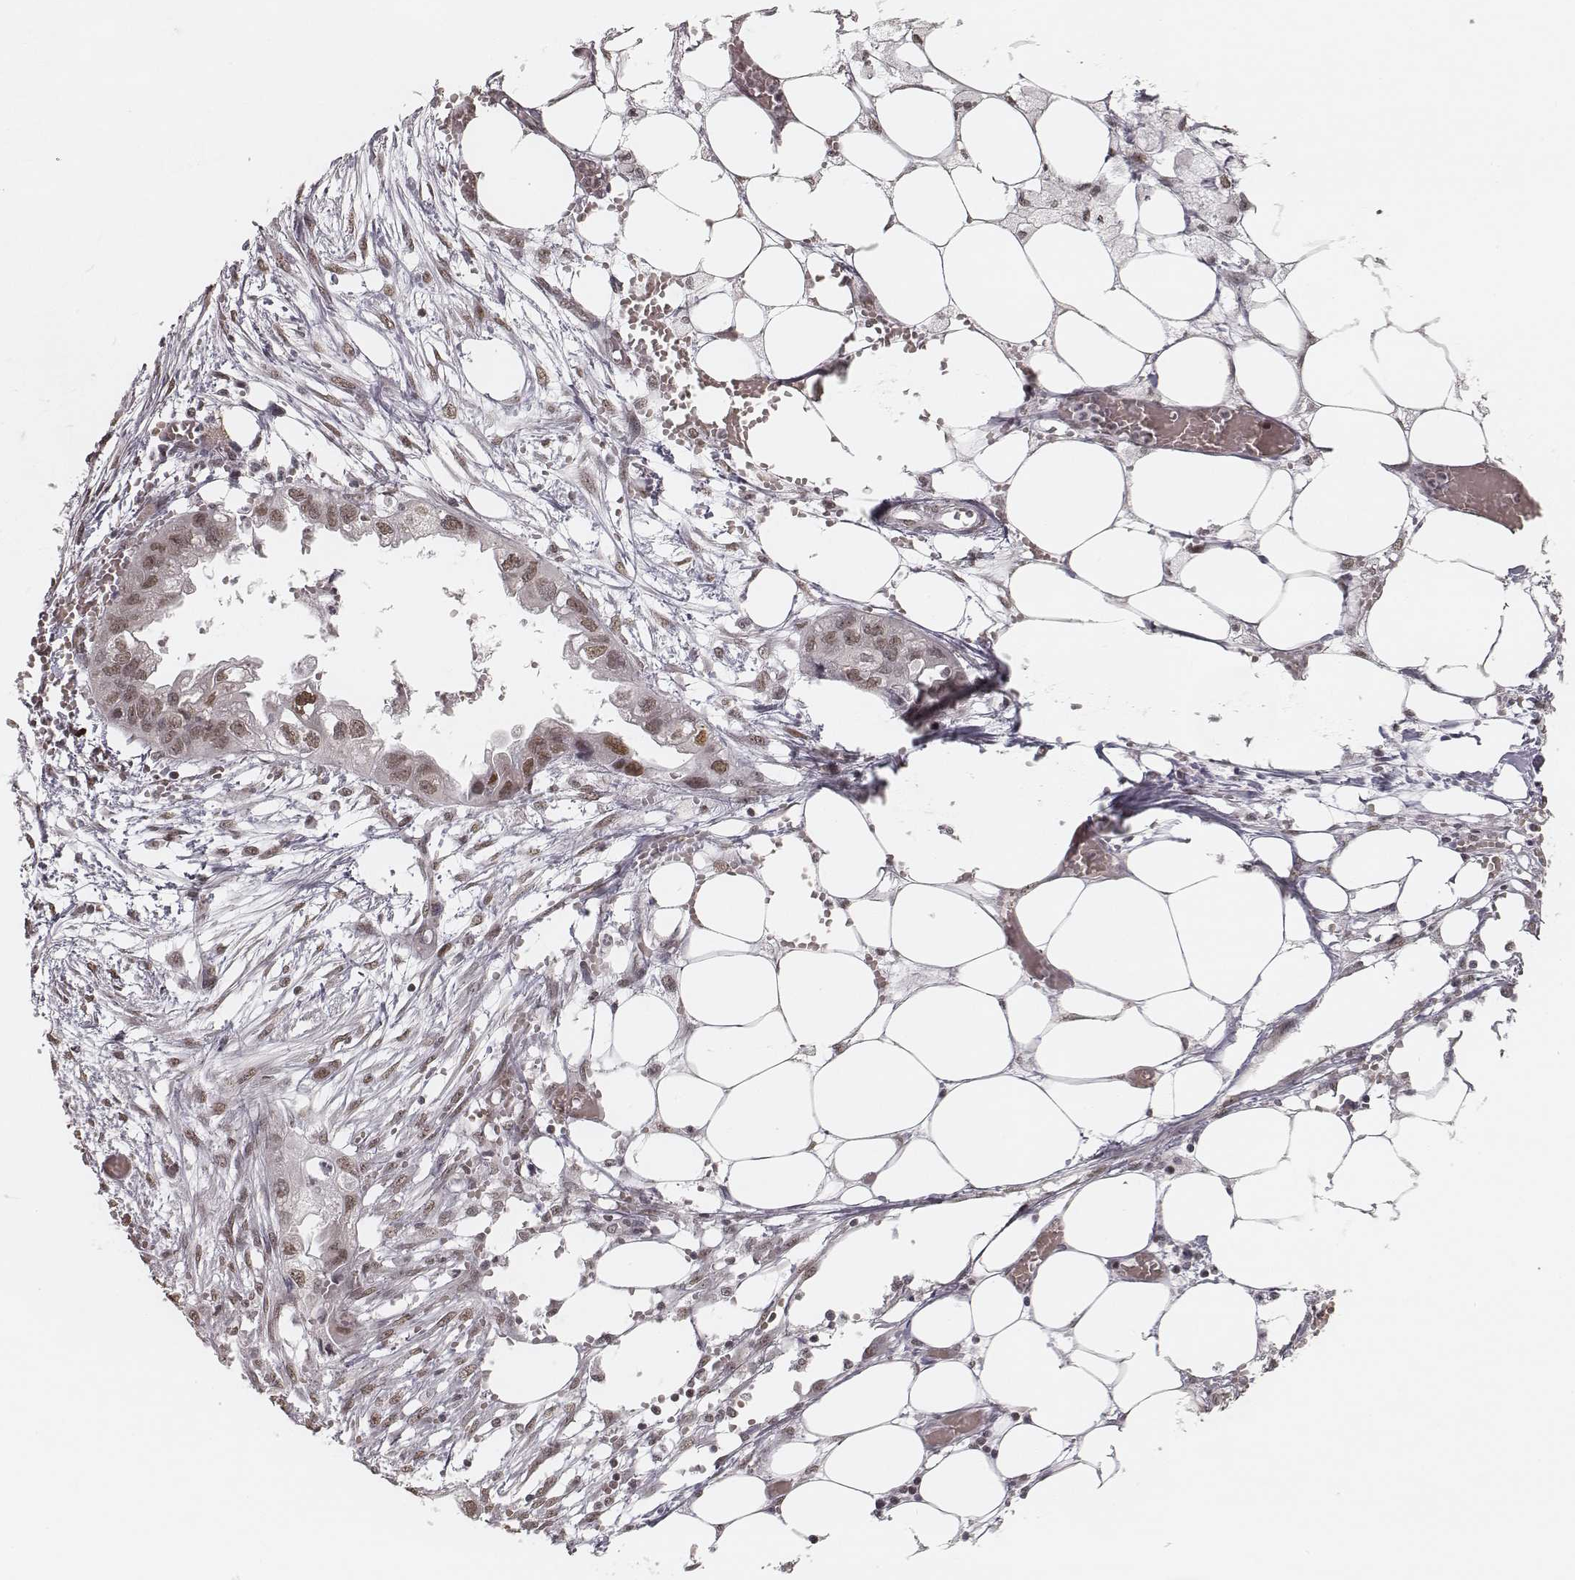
{"staining": {"intensity": "weak", "quantity": ">75%", "location": "nuclear"}, "tissue": "endometrial cancer", "cell_type": "Tumor cells", "image_type": "cancer", "snomed": [{"axis": "morphology", "description": "Adenocarcinoma, NOS"}, {"axis": "morphology", "description": "Adenocarcinoma, metastatic, NOS"}, {"axis": "topography", "description": "Adipose tissue"}, {"axis": "topography", "description": "Endometrium"}], "caption": "IHC image of endometrial cancer (metastatic adenocarcinoma) stained for a protein (brown), which demonstrates low levels of weak nuclear expression in approximately >75% of tumor cells.", "gene": "HMGA2", "patient": {"sex": "female", "age": 67}}